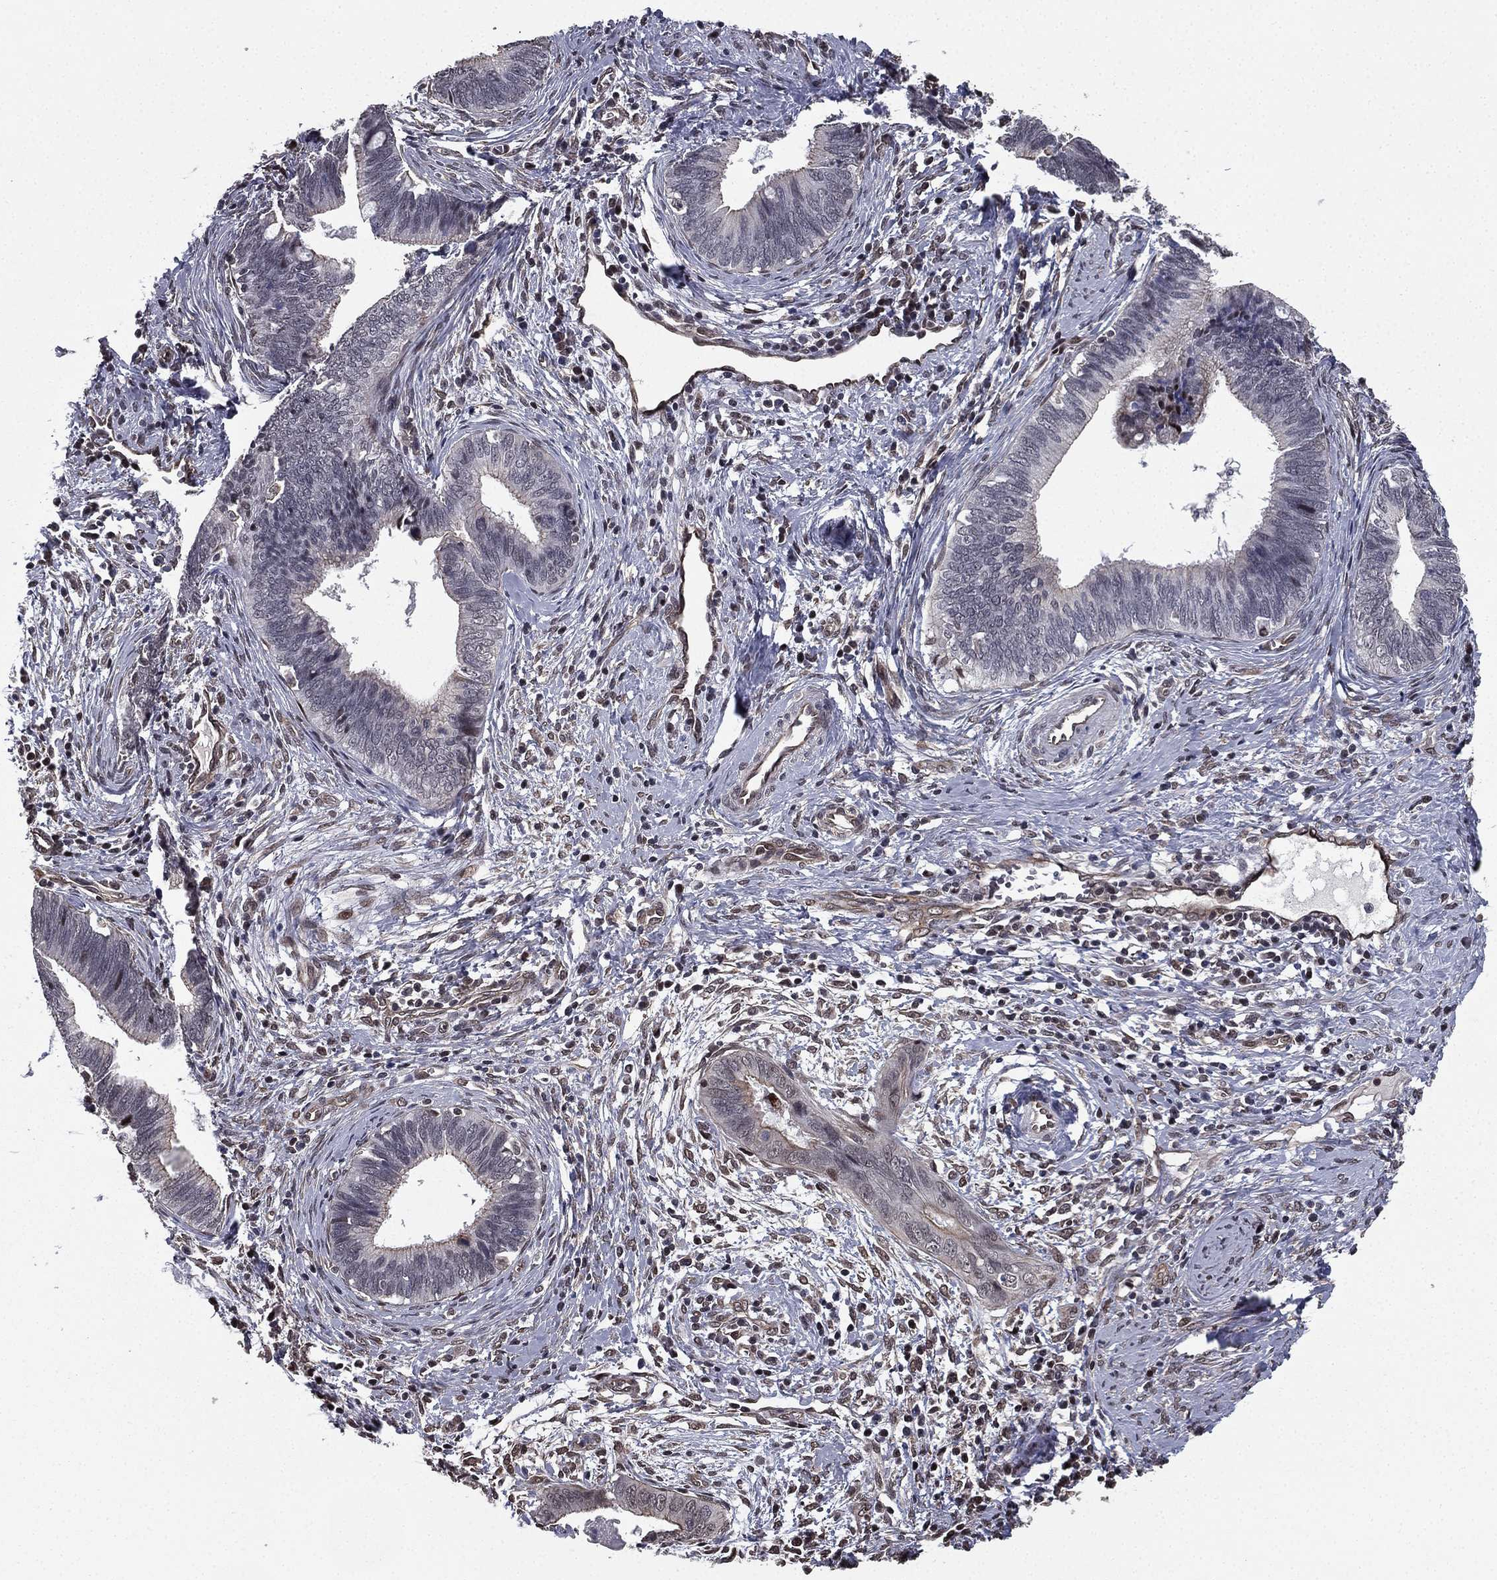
{"staining": {"intensity": "weak", "quantity": "<25%", "location": "cytoplasmic/membranous"}, "tissue": "cervical cancer", "cell_type": "Tumor cells", "image_type": "cancer", "snomed": [{"axis": "morphology", "description": "Adenocarcinoma, NOS"}, {"axis": "topography", "description": "Cervix"}], "caption": "A high-resolution photomicrograph shows IHC staining of adenocarcinoma (cervical), which shows no significant positivity in tumor cells.", "gene": "RARB", "patient": {"sex": "female", "age": 42}}